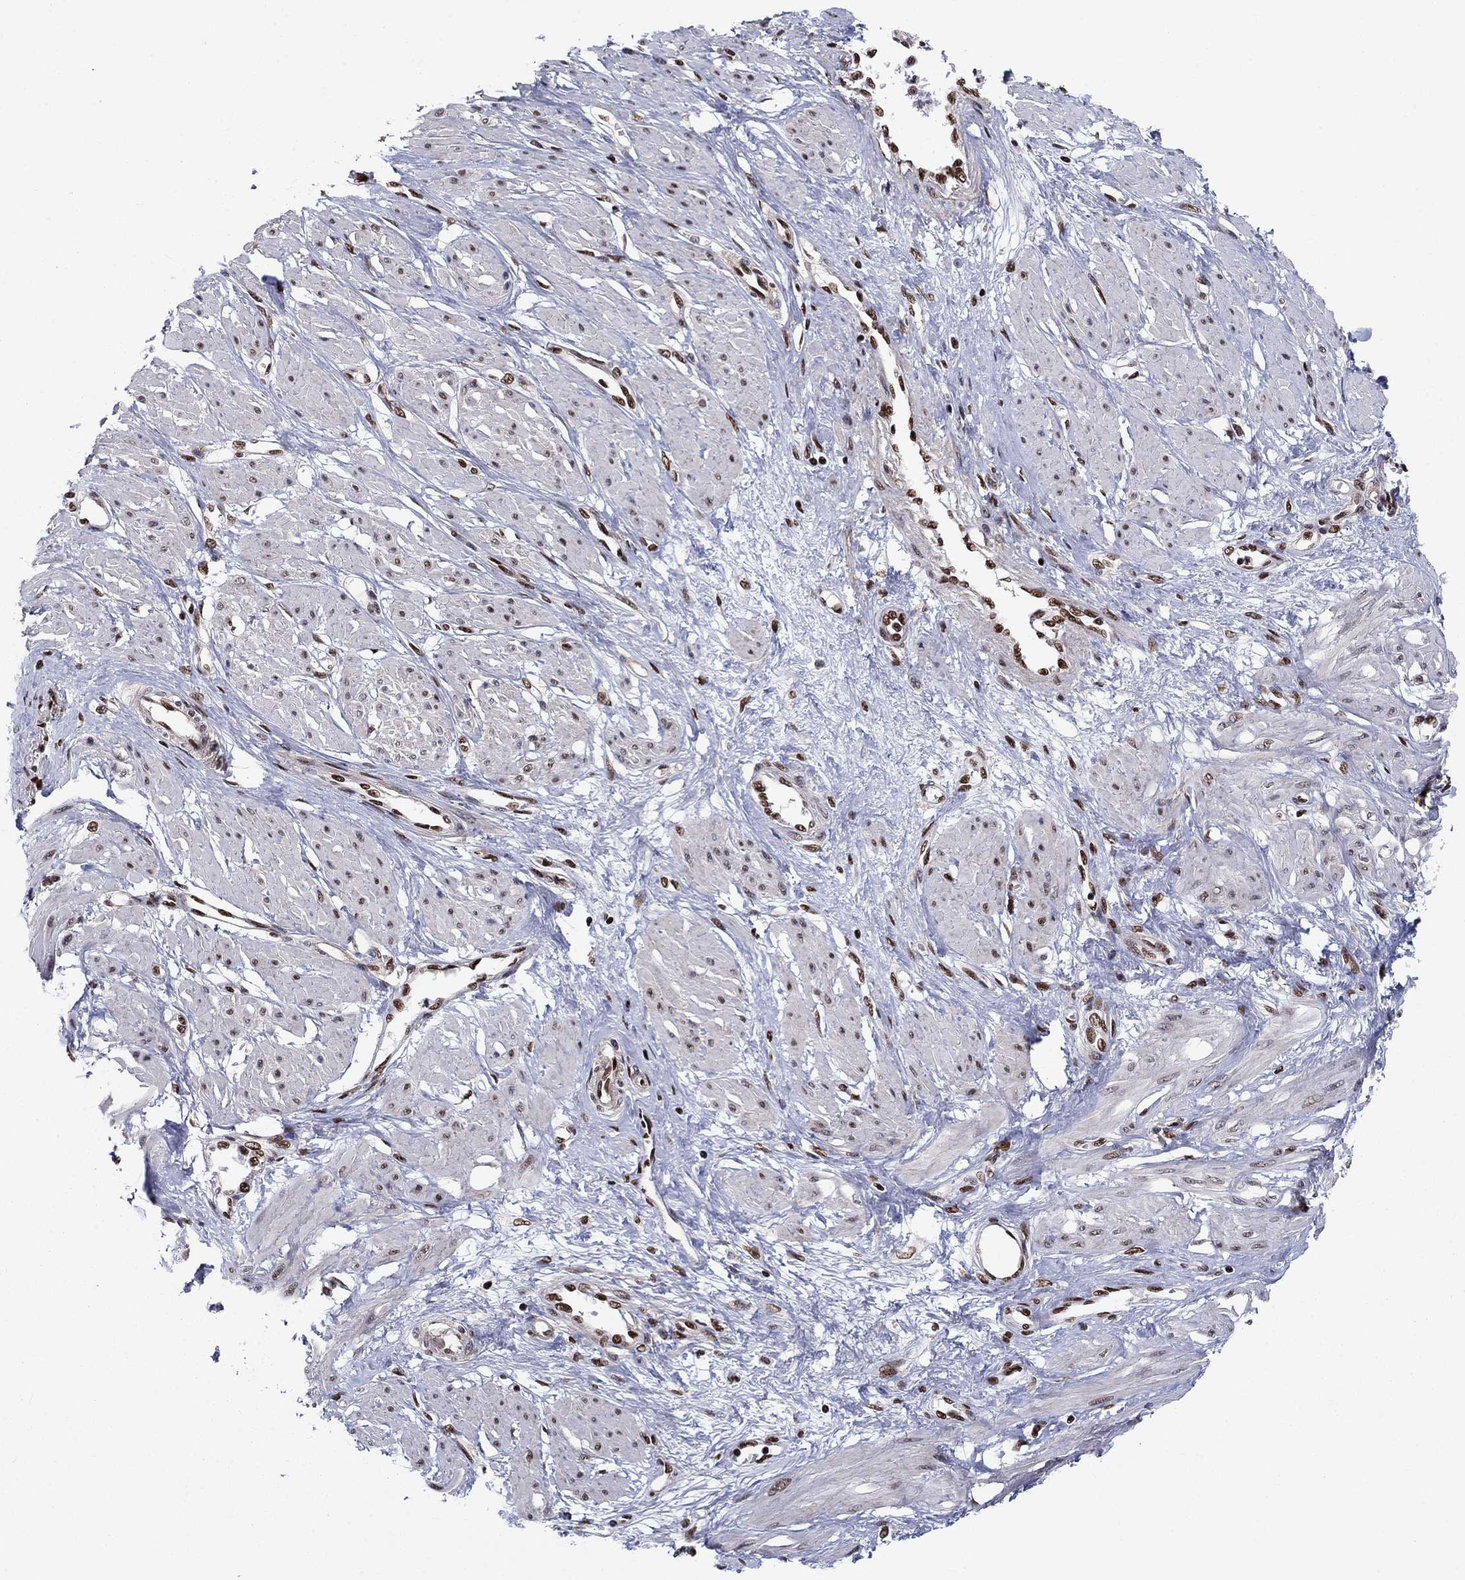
{"staining": {"intensity": "moderate", "quantity": ">75%", "location": "nuclear"}, "tissue": "smooth muscle", "cell_type": "Smooth muscle cells", "image_type": "normal", "snomed": [{"axis": "morphology", "description": "Normal tissue, NOS"}, {"axis": "topography", "description": "Smooth muscle"}, {"axis": "topography", "description": "Uterus"}], "caption": "Immunohistochemical staining of benign human smooth muscle shows medium levels of moderate nuclear expression in approximately >75% of smooth muscle cells.", "gene": "RPRD1B", "patient": {"sex": "female", "age": 39}}